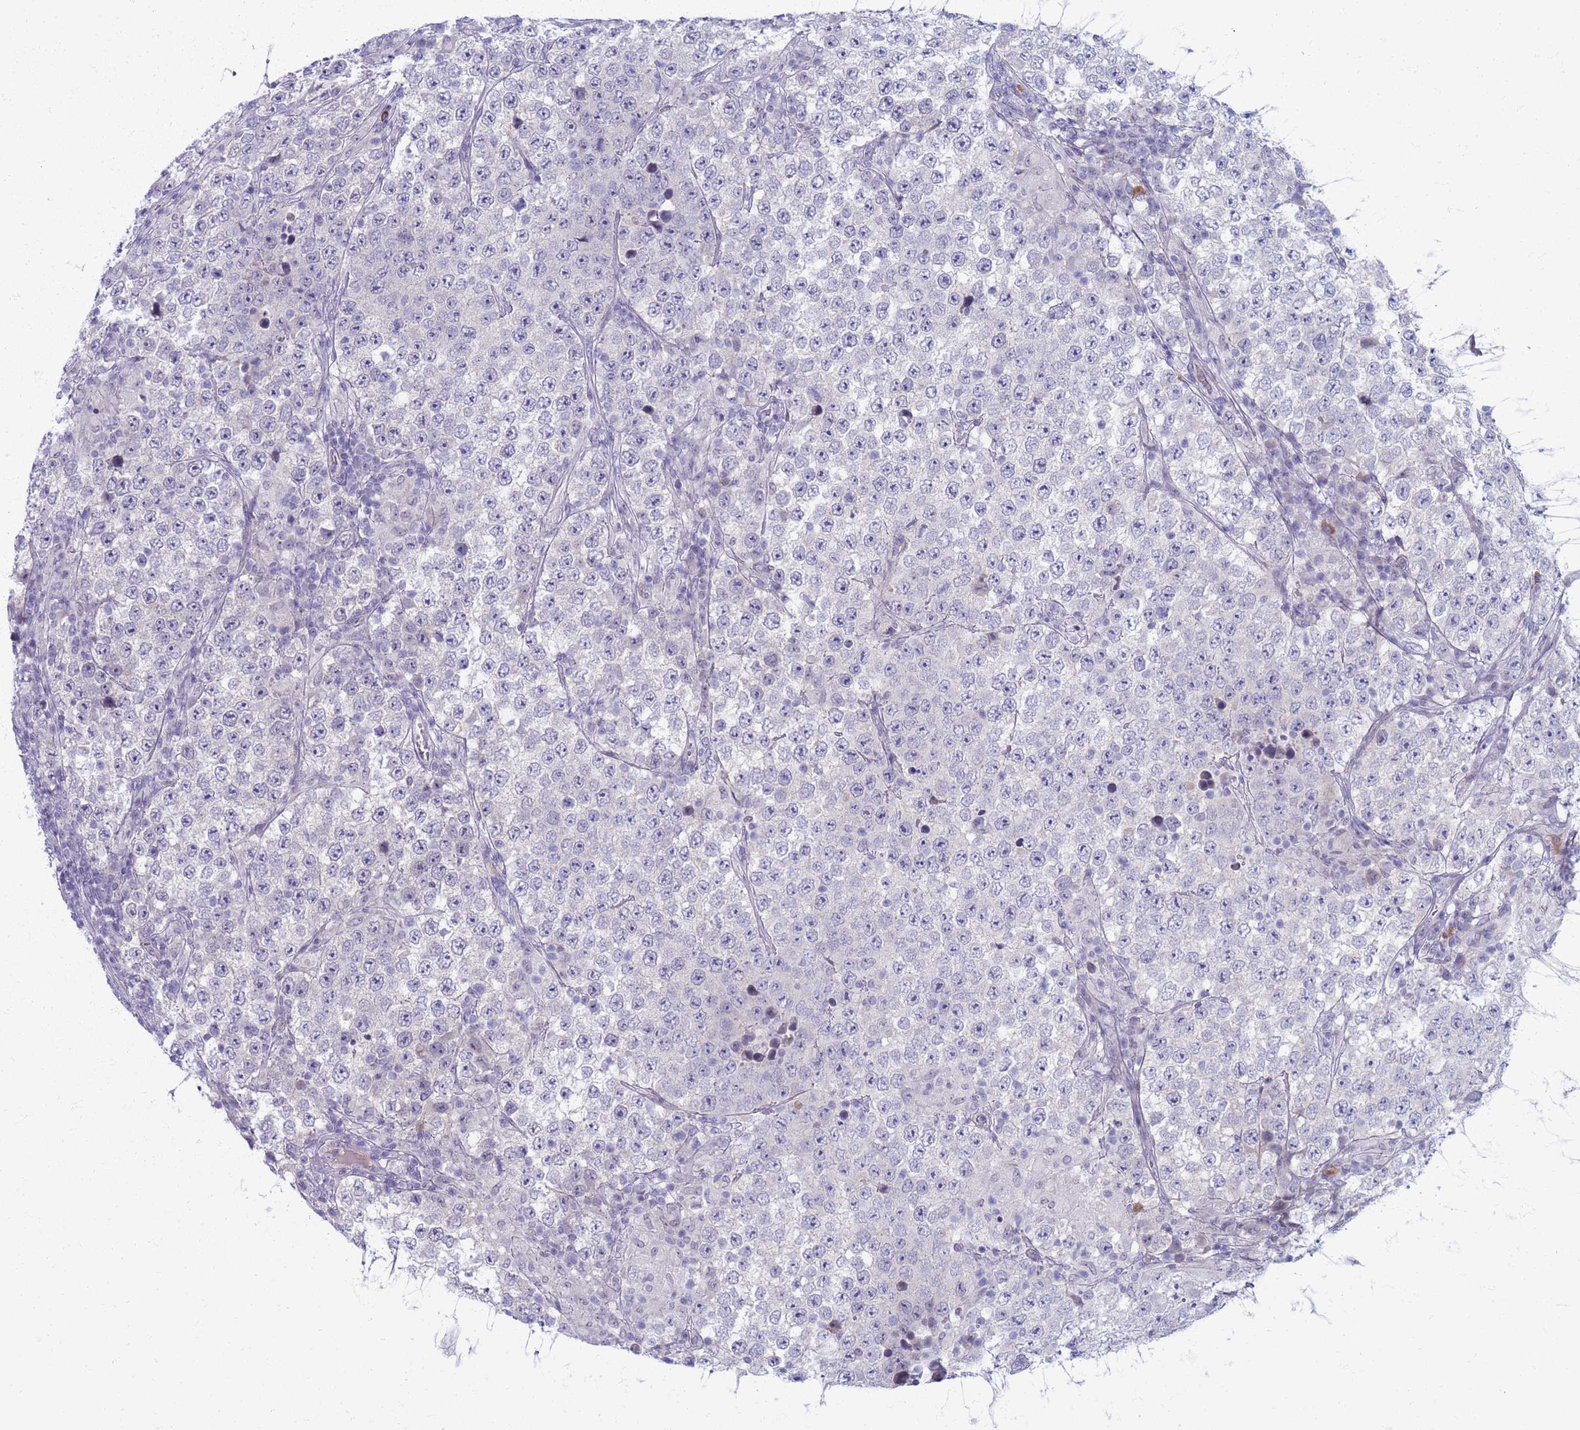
{"staining": {"intensity": "negative", "quantity": "none", "location": "none"}, "tissue": "testis cancer", "cell_type": "Tumor cells", "image_type": "cancer", "snomed": [{"axis": "morphology", "description": "Normal tissue, NOS"}, {"axis": "morphology", "description": "Urothelial carcinoma, High grade"}, {"axis": "morphology", "description": "Seminoma, NOS"}, {"axis": "morphology", "description": "Carcinoma, Embryonal, NOS"}, {"axis": "topography", "description": "Urinary bladder"}, {"axis": "topography", "description": "Testis"}], "caption": "An immunohistochemistry (IHC) image of embryonal carcinoma (testis) is shown. There is no staining in tumor cells of embryonal carcinoma (testis). Brightfield microscopy of immunohistochemistry (IHC) stained with DAB (3,3'-diaminobenzidine) (brown) and hematoxylin (blue), captured at high magnification.", "gene": "CLCA2", "patient": {"sex": "male", "age": 41}}